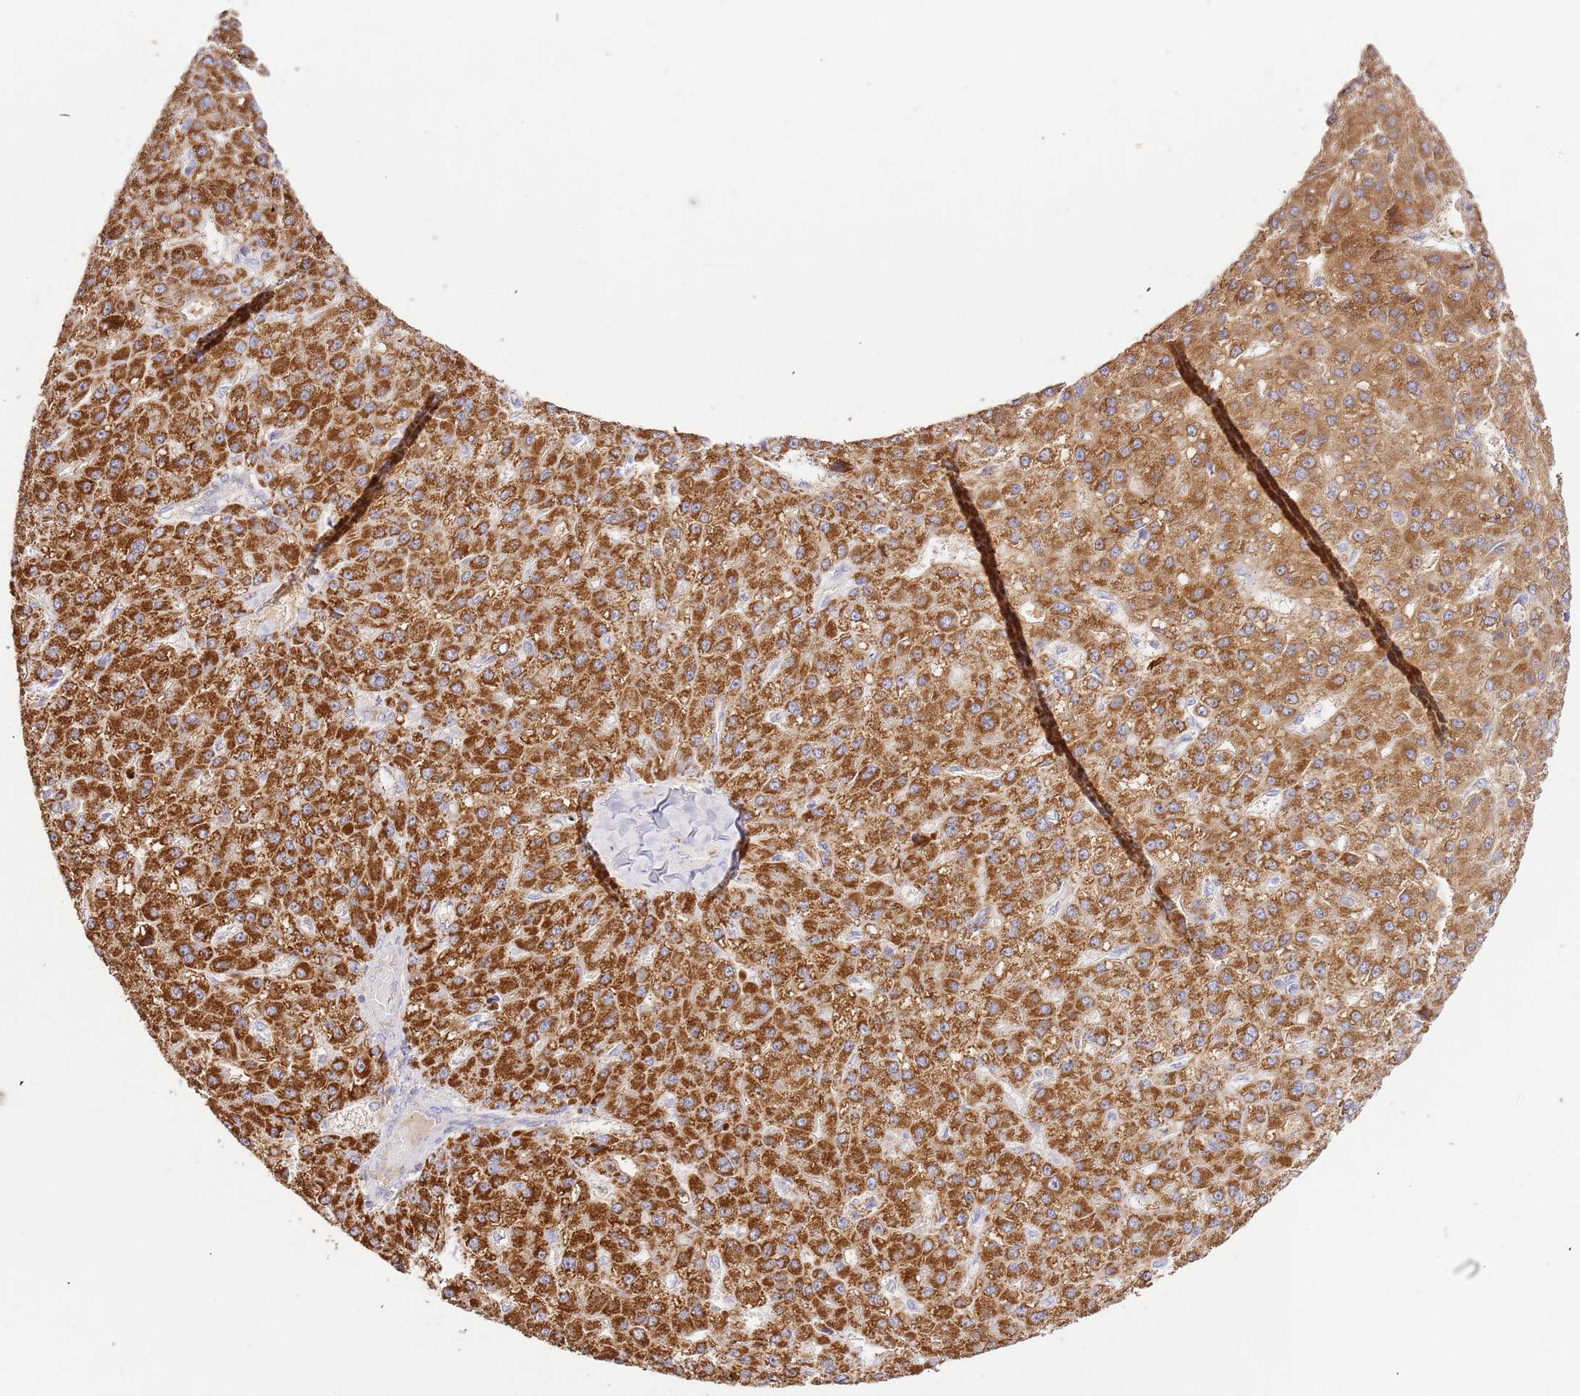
{"staining": {"intensity": "strong", "quantity": ">75%", "location": "cytoplasmic/membranous"}, "tissue": "liver cancer", "cell_type": "Tumor cells", "image_type": "cancer", "snomed": [{"axis": "morphology", "description": "Carcinoma, Hepatocellular, NOS"}, {"axis": "topography", "description": "Liver"}], "caption": "Immunohistochemistry staining of hepatocellular carcinoma (liver), which reveals high levels of strong cytoplasmic/membranous expression in approximately >75% of tumor cells indicating strong cytoplasmic/membranous protein staining. The staining was performed using DAB (brown) for protein detection and nuclei were counterstained in hematoxylin (blue).", "gene": "ZBTB39", "patient": {"sex": "male", "age": 67}}